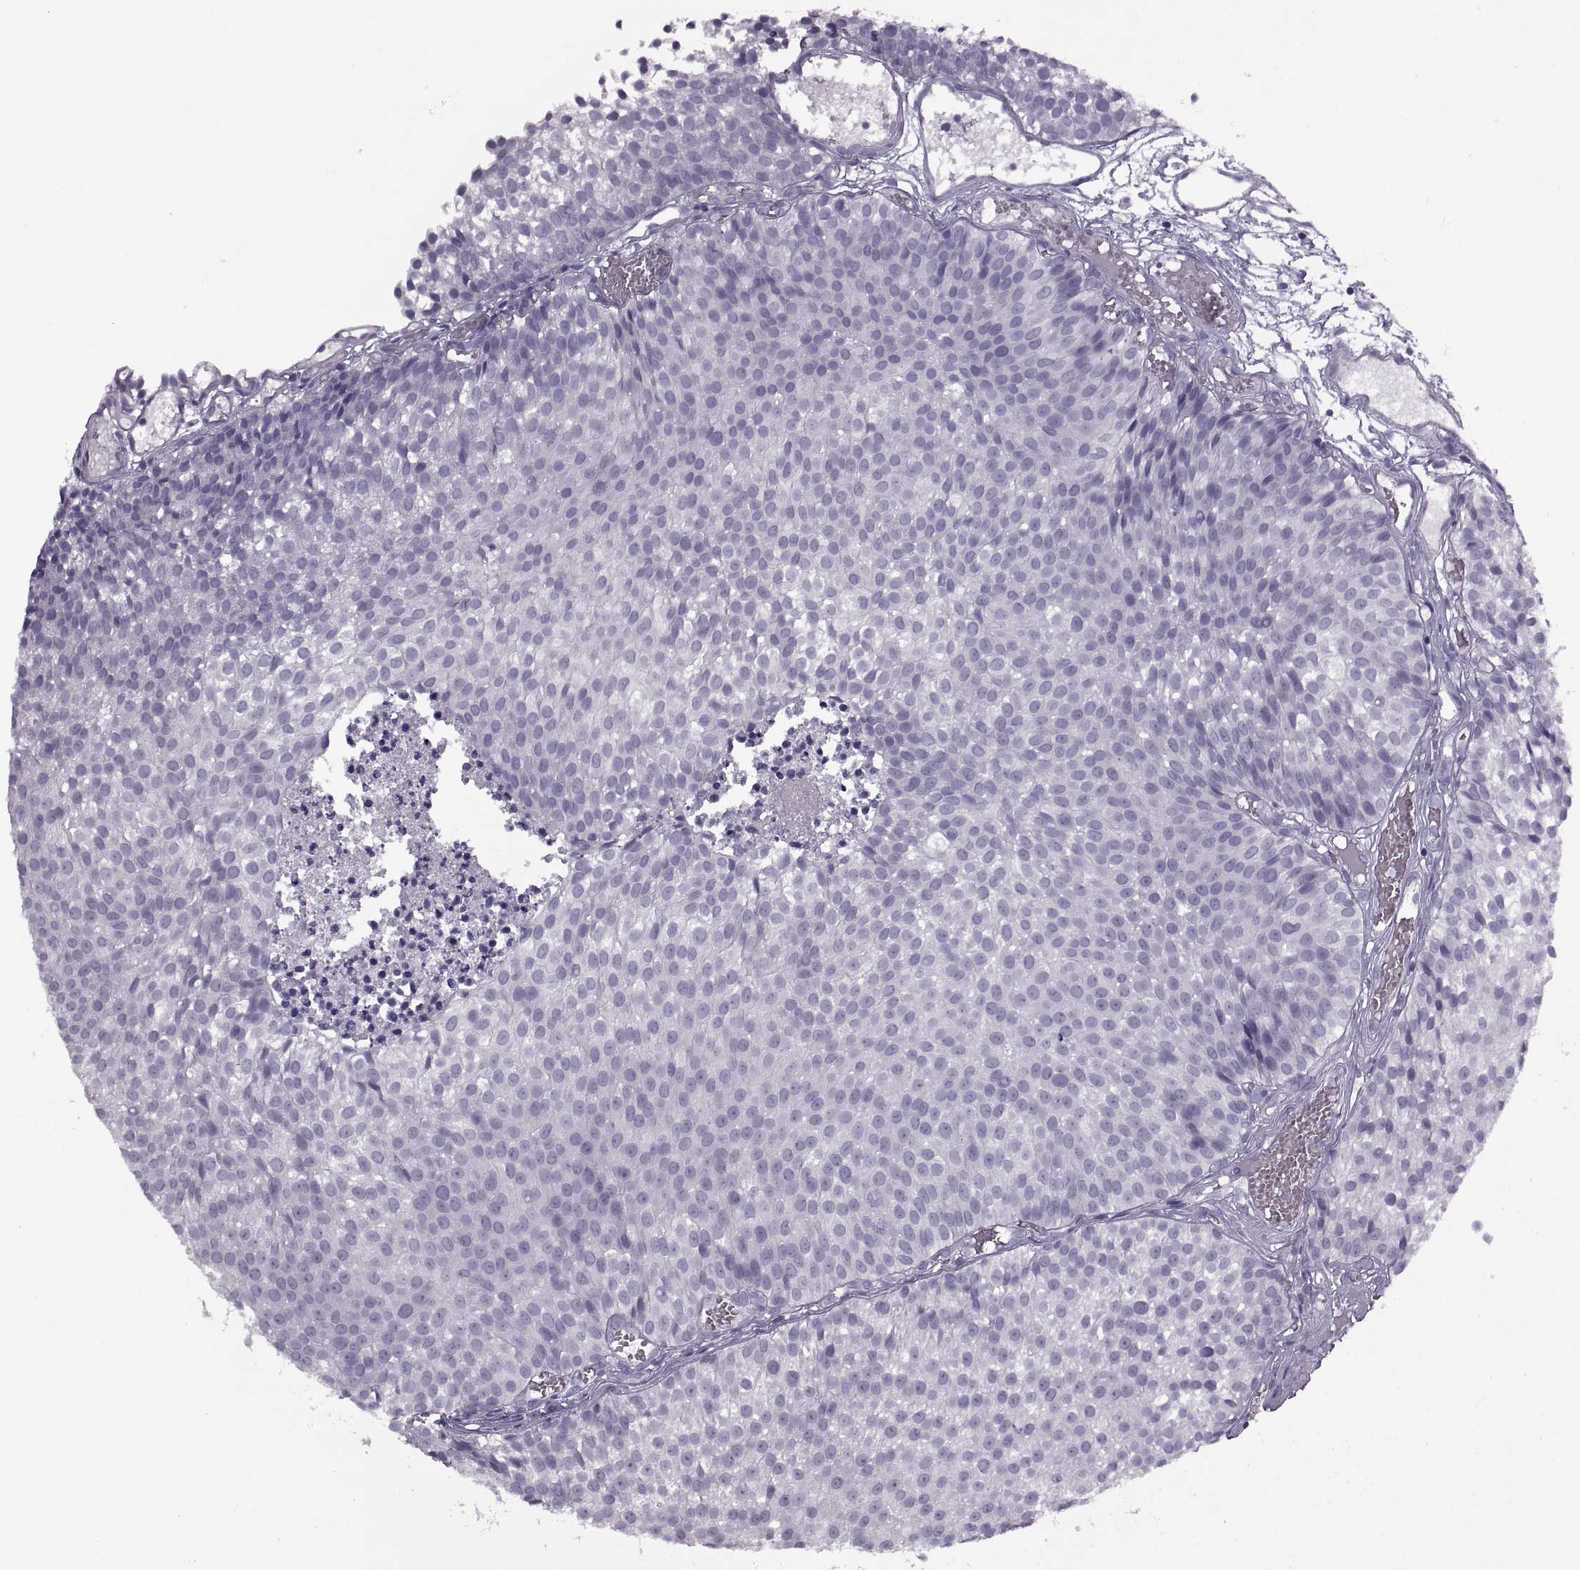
{"staining": {"intensity": "negative", "quantity": "none", "location": "none"}, "tissue": "urothelial cancer", "cell_type": "Tumor cells", "image_type": "cancer", "snomed": [{"axis": "morphology", "description": "Urothelial carcinoma, Low grade"}, {"axis": "topography", "description": "Urinary bladder"}], "caption": "The micrograph exhibits no staining of tumor cells in low-grade urothelial carcinoma.", "gene": "RSPH6A", "patient": {"sex": "male", "age": 63}}